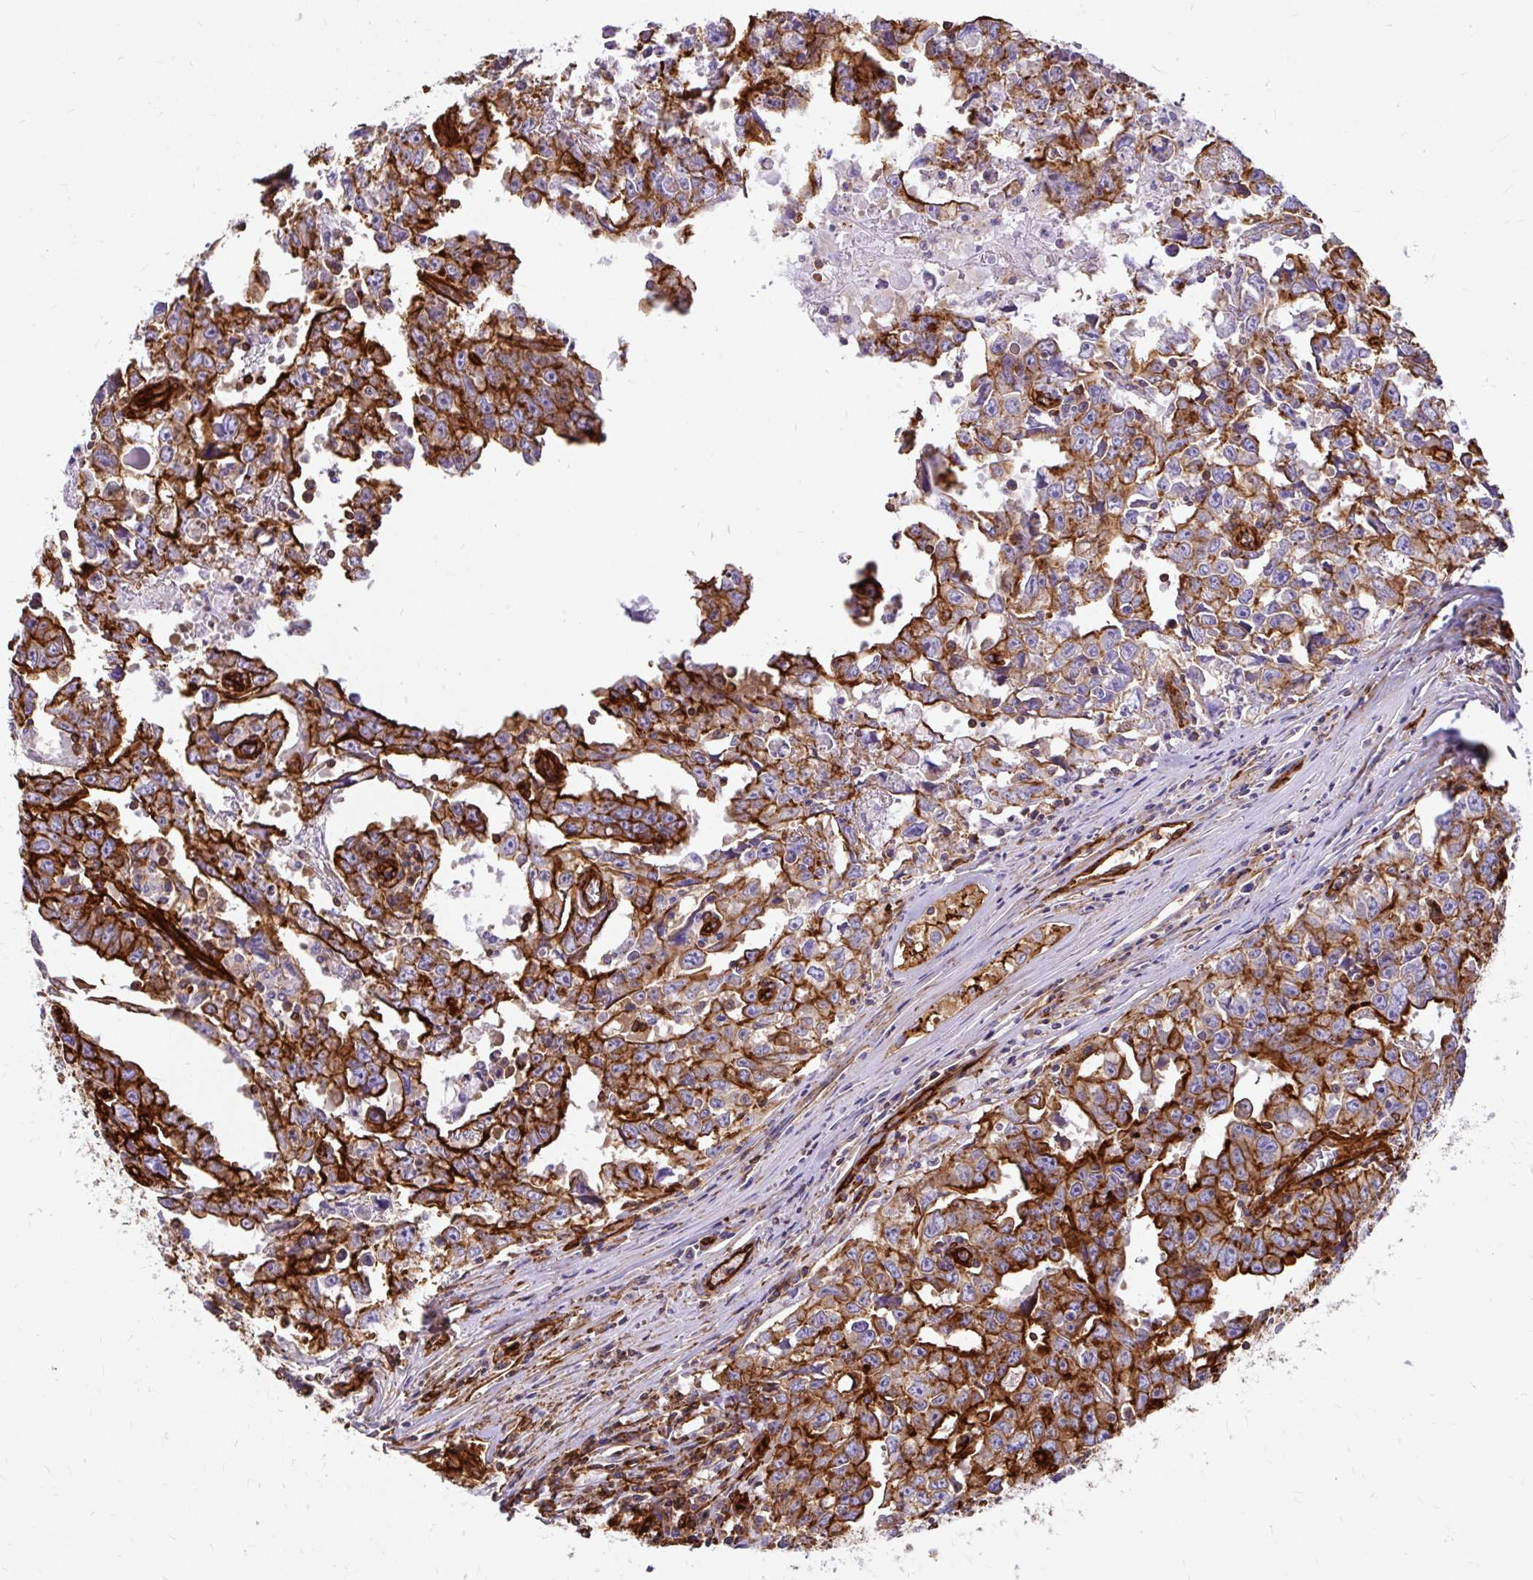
{"staining": {"intensity": "strong", "quantity": ">75%", "location": "cytoplasmic/membranous"}, "tissue": "testis cancer", "cell_type": "Tumor cells", "image_type": "cancer", "snomed": [{"axis": "morphology", "description": "Carcinoma, Embryonal, NOS"}, {"axis": "topography", "description": "Testis"}], "caption": "High-magnification brightfield microscopy of testis cancer stained with DAB (3,3'-diaminobenzidine) (brown) and counterstained with hematoxylin (blue). tumor cells exhibit strong cytoplasmic/membranous positivity is appreciated in about>75% of cells.", "gene": "MAP1LC3B", "patient": {"sex": "male", "age": 22}}